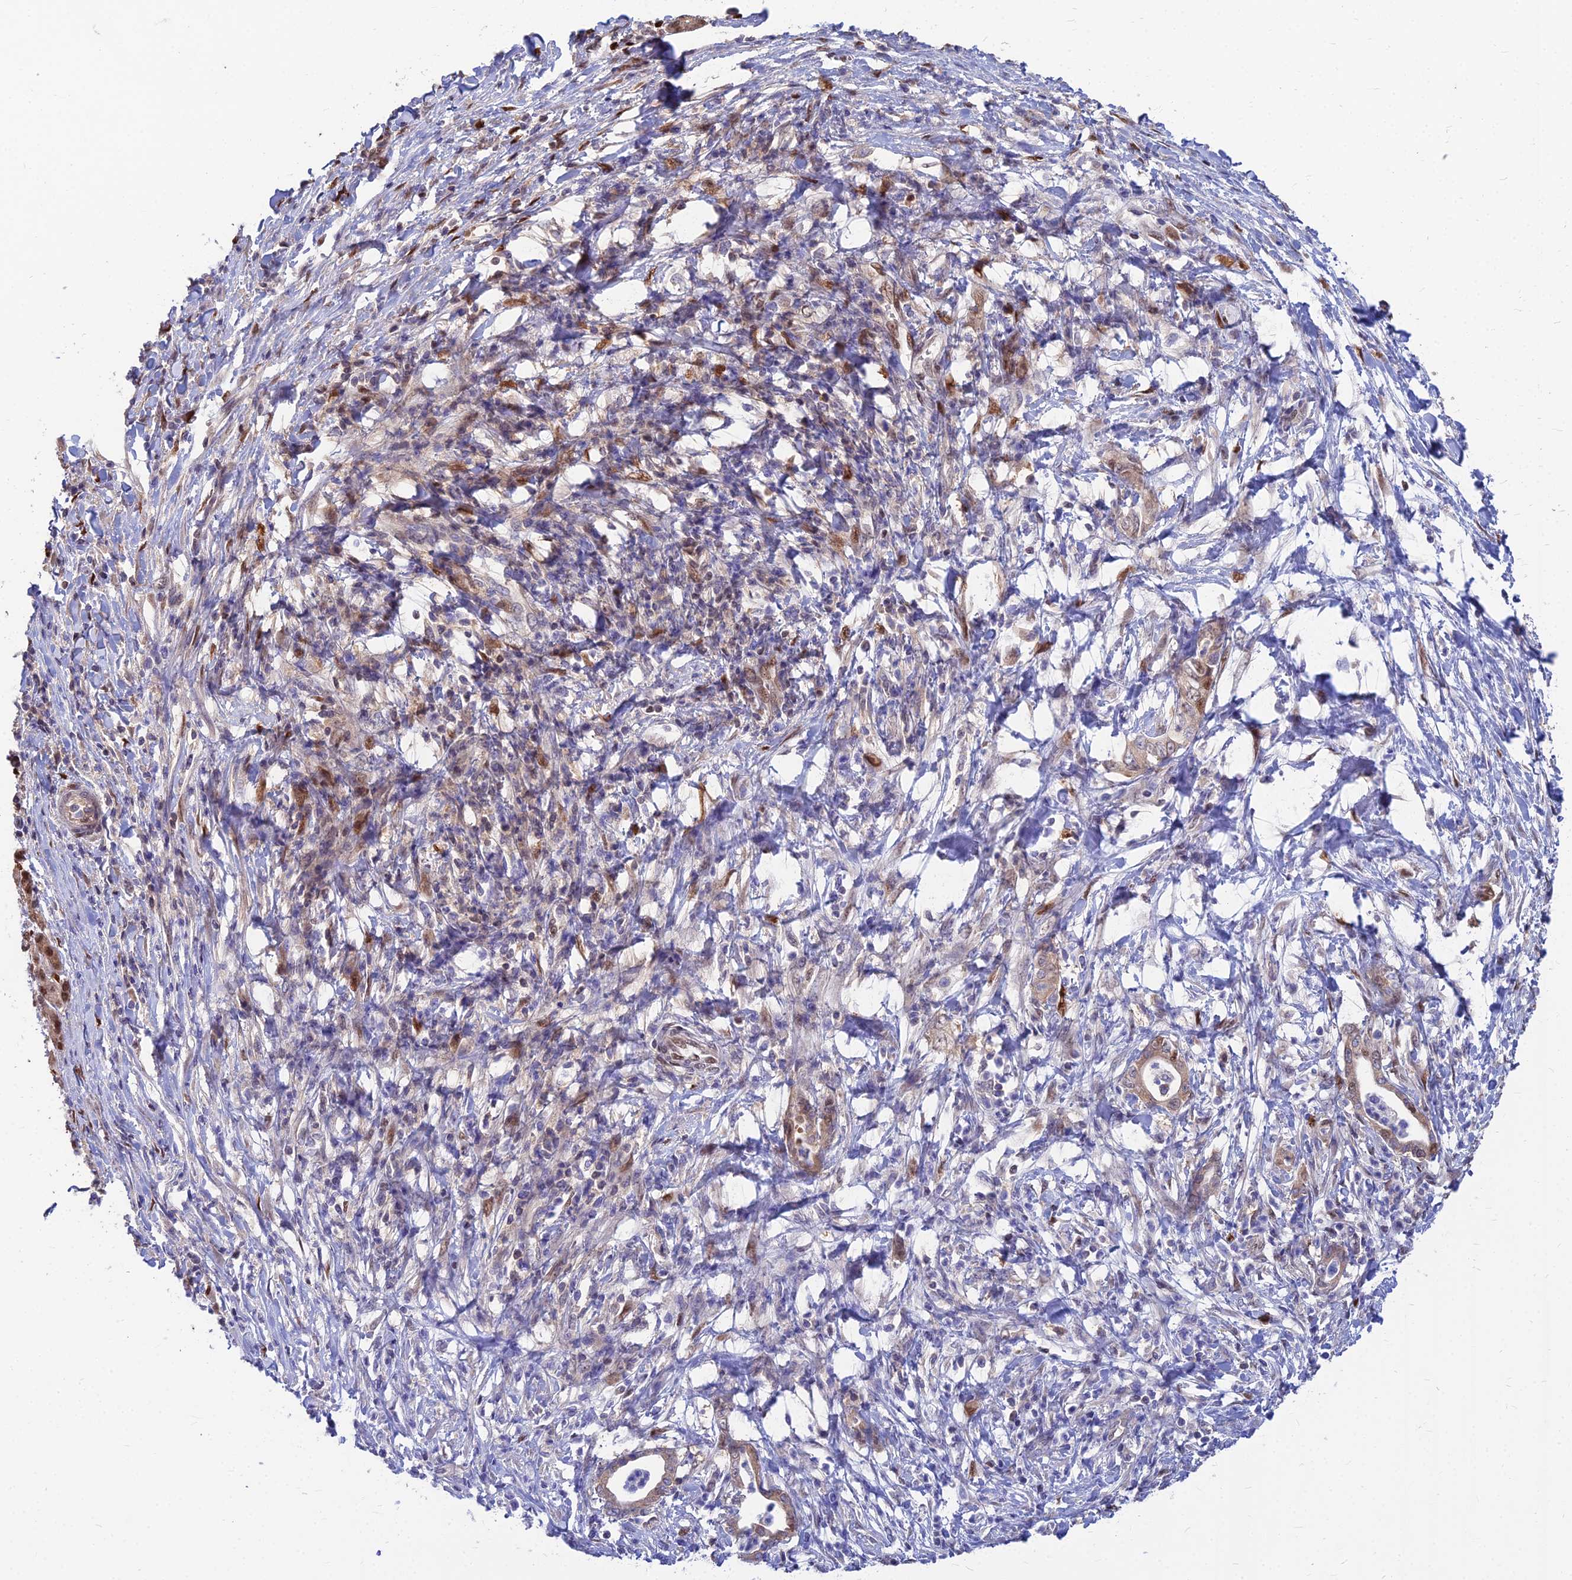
{"staining": {"intensity": "moderate", "quantity": "25%-75%", "location": "nuclear"}, "tissue": "pancreatic cancer", "cell_type": "Tumor cells", "image_type": "cancer", "snomed": [{"axis": "morphology", "description": "Normal tissue, NOS"}, {"axis": "morphology", "description": "Adenocarcinoma, NOS"}, {"axis": "topography", "description": "Pancreas"}], "caption": "DAB immunohistochemical staining of human pancreatic adenocarcinoma shows moderate nuclear protein staining in about 25%-75% of tumor cells.", "gene": "DNPEP", "patient": {"sex": "female", "age": 55}}